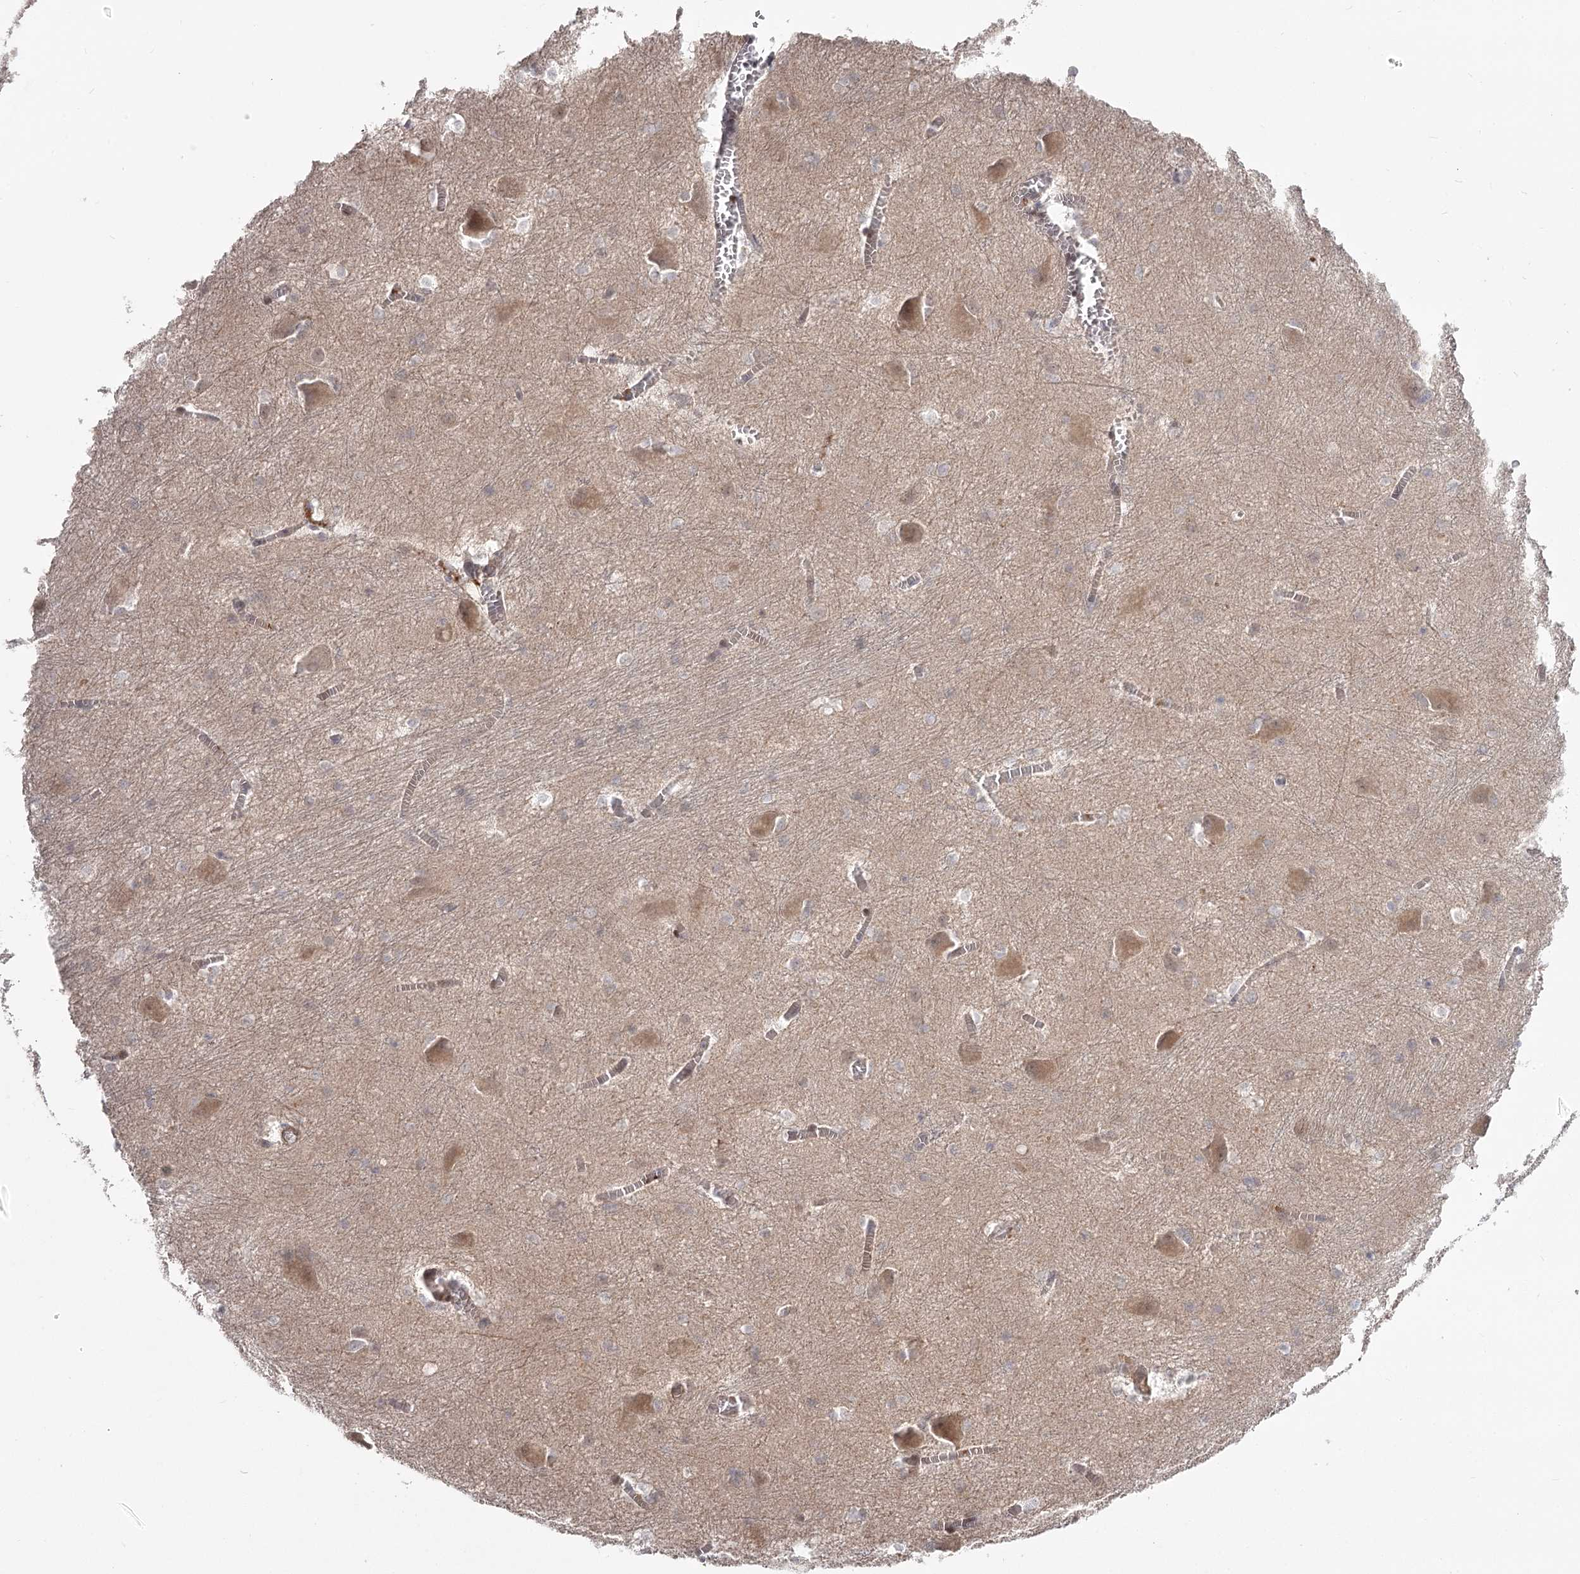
{"staining": {"intensity": "moderate", "quantity": "<25%", "location": "cytoplasmic/membranous,nuclear"}, "tissue": "caudate", "cell_type": "Glial cells", "image_type": "normal", "snomed": [{"axis": "morphology", "description": "Normal tissue, NOS"}, {"axis": "topography", "description": "Lateral ventricle wall"}], "caption": "Moderate cytoplasmic/membranous,nuclear positivity for a protein is seen in approximately <25% of glial cells of unremarkable caudate using immunohistochemistry.", "gene": "CCNG2", "patient": {"sex": "male", "age": 37}}